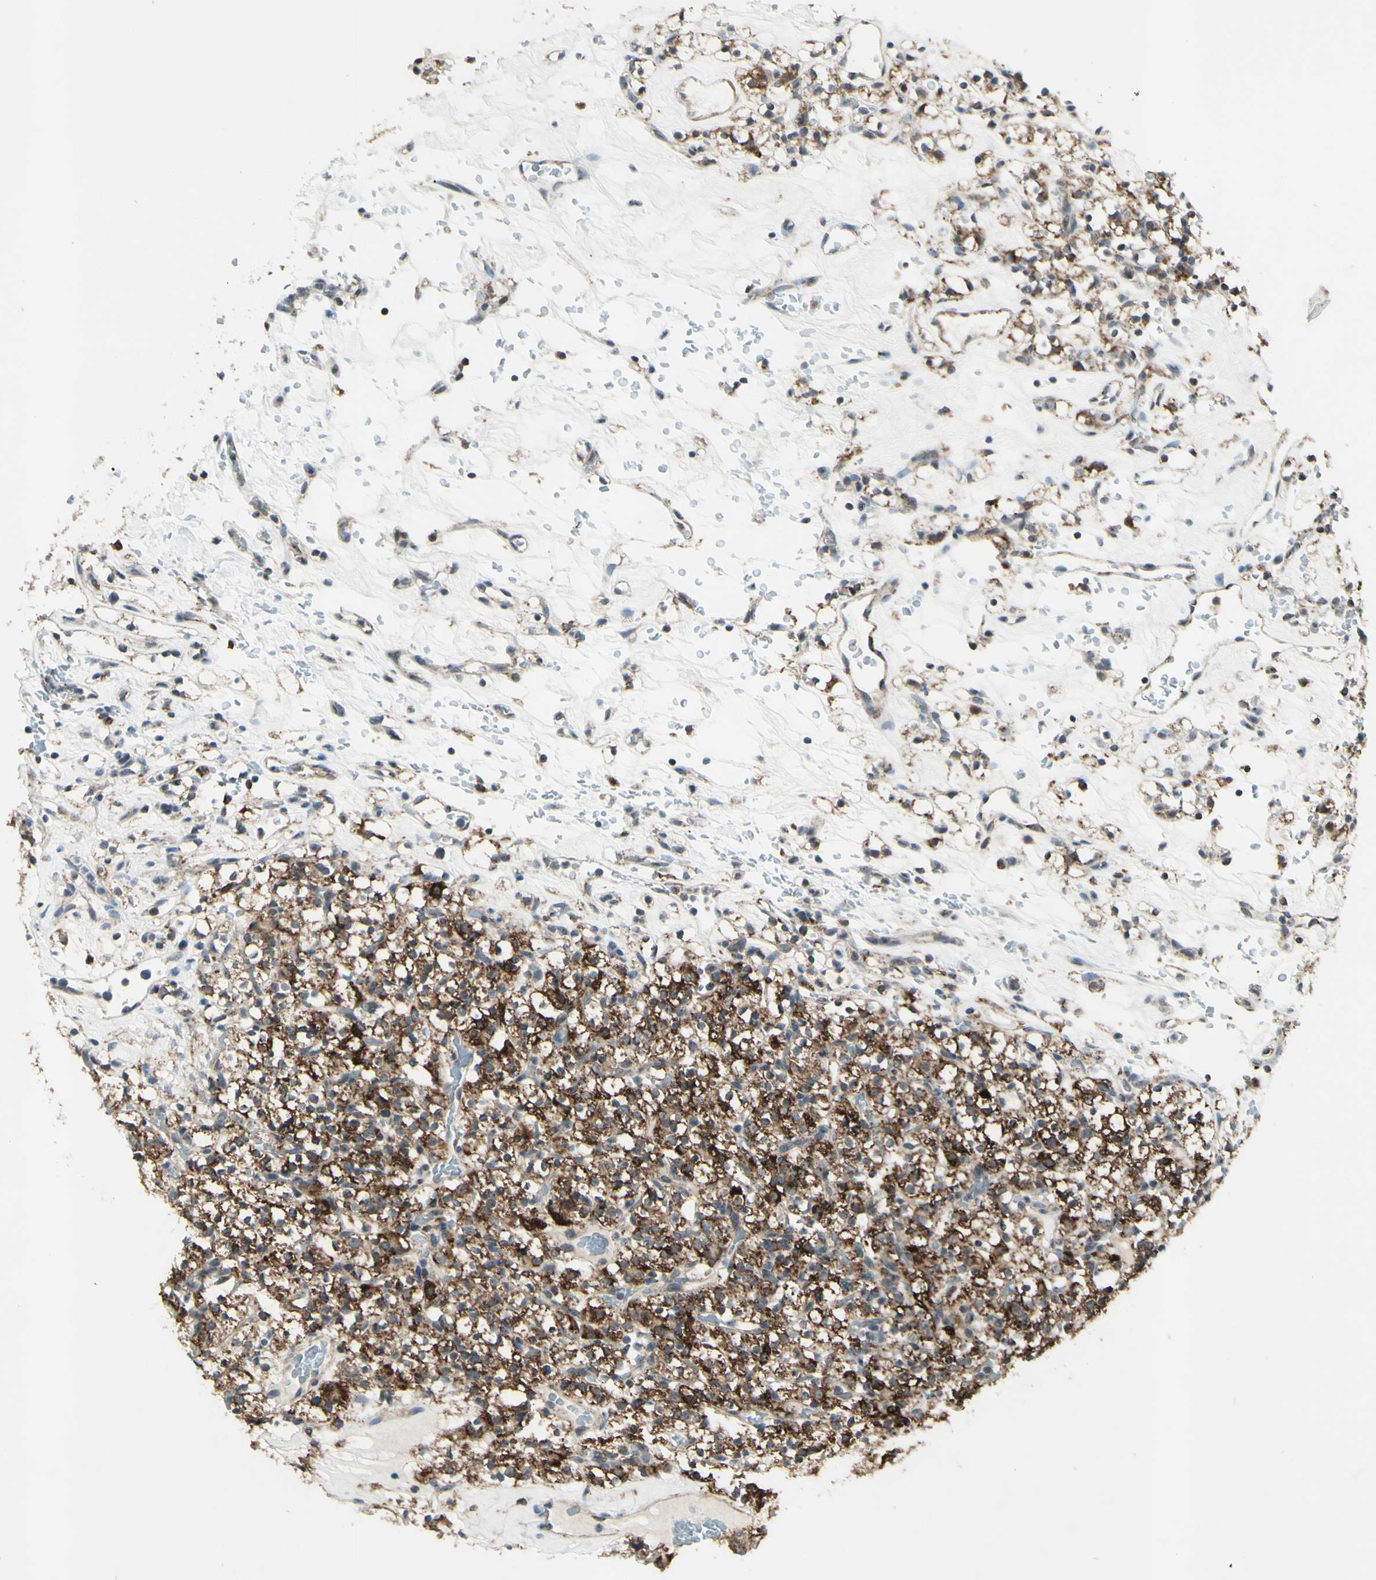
{"staining": {"intensity": "strong", "quantity": ">75%", "location": "cytoplasmic/membranous"}, "tissue": "renal cancer", "cell_type": "Tumor cells", "image_type": "cancer", "snomed": [{"axis": "morphology", "description": "Normal tissue, NOS"}, {"axis": "morphology", "description": "Adenocarcinoma, NOS"}, {"axis": "topography", "description": "Kidney"}], "caption": "The histopathology image reveals immunohistochemical staining of renal adenocarcinoma. There is strong cytoplasmic/membranous staining is present in approximately >75% of tumor cells.", "gene": "DHRS3", "patient": {"sex": "female", "age": 72}}